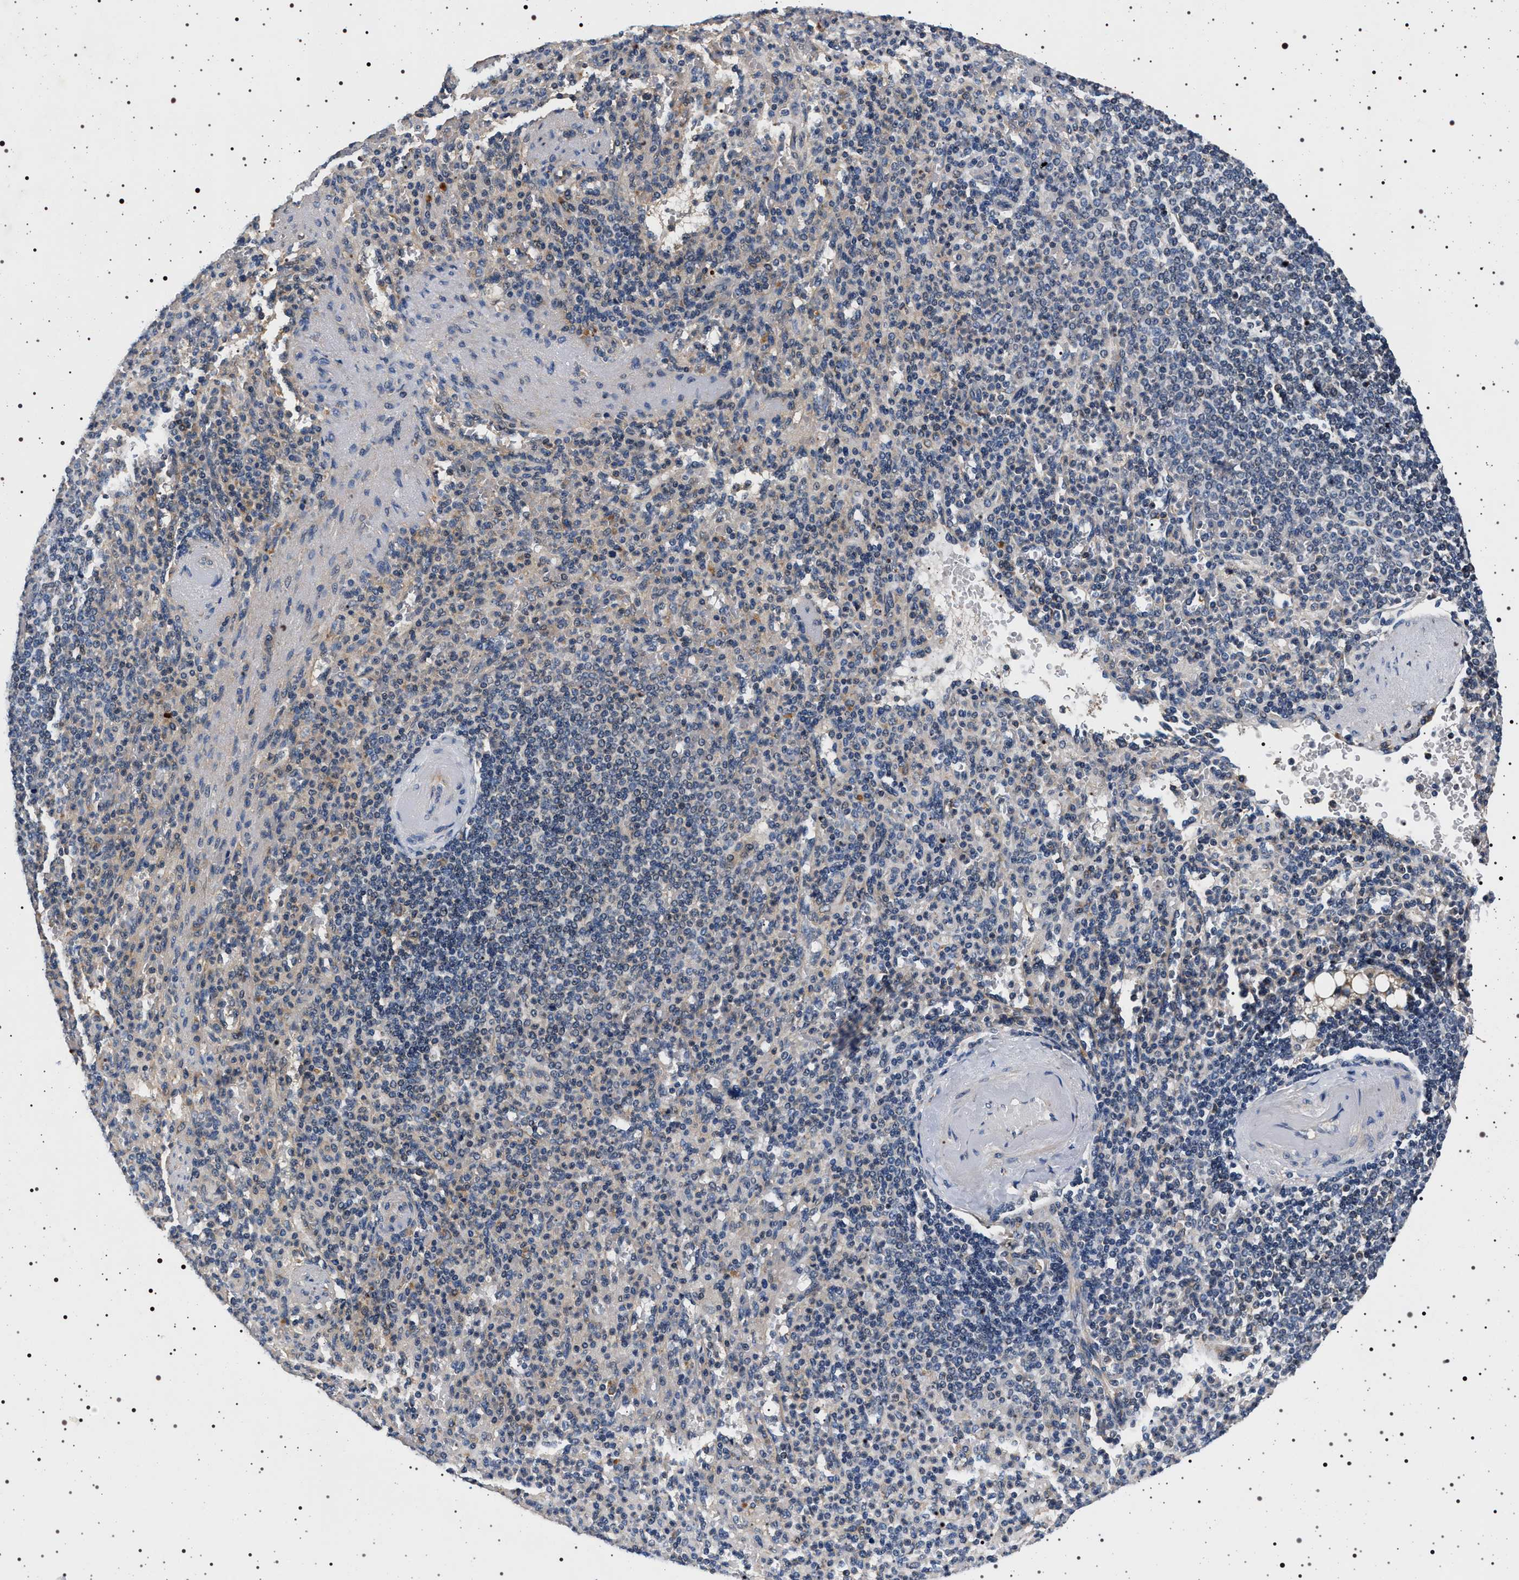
{"staining": {"intensity": "negative", "quantity": "none", "location": "none"}, "tissue": "spleen", "cell_type": "Cells in red pulp", "image_type": "normal", "snomed": [{"axis": "morphology", "description": "Normal tissue, NOS"}, {"axis": "topography", "description": "Spleen"}], "caption": "The IHC image has no significant staining in cells in red pulp of spleen.", "gene": "DCBLD2", "patient": {"sex": "female", "age": 74}}